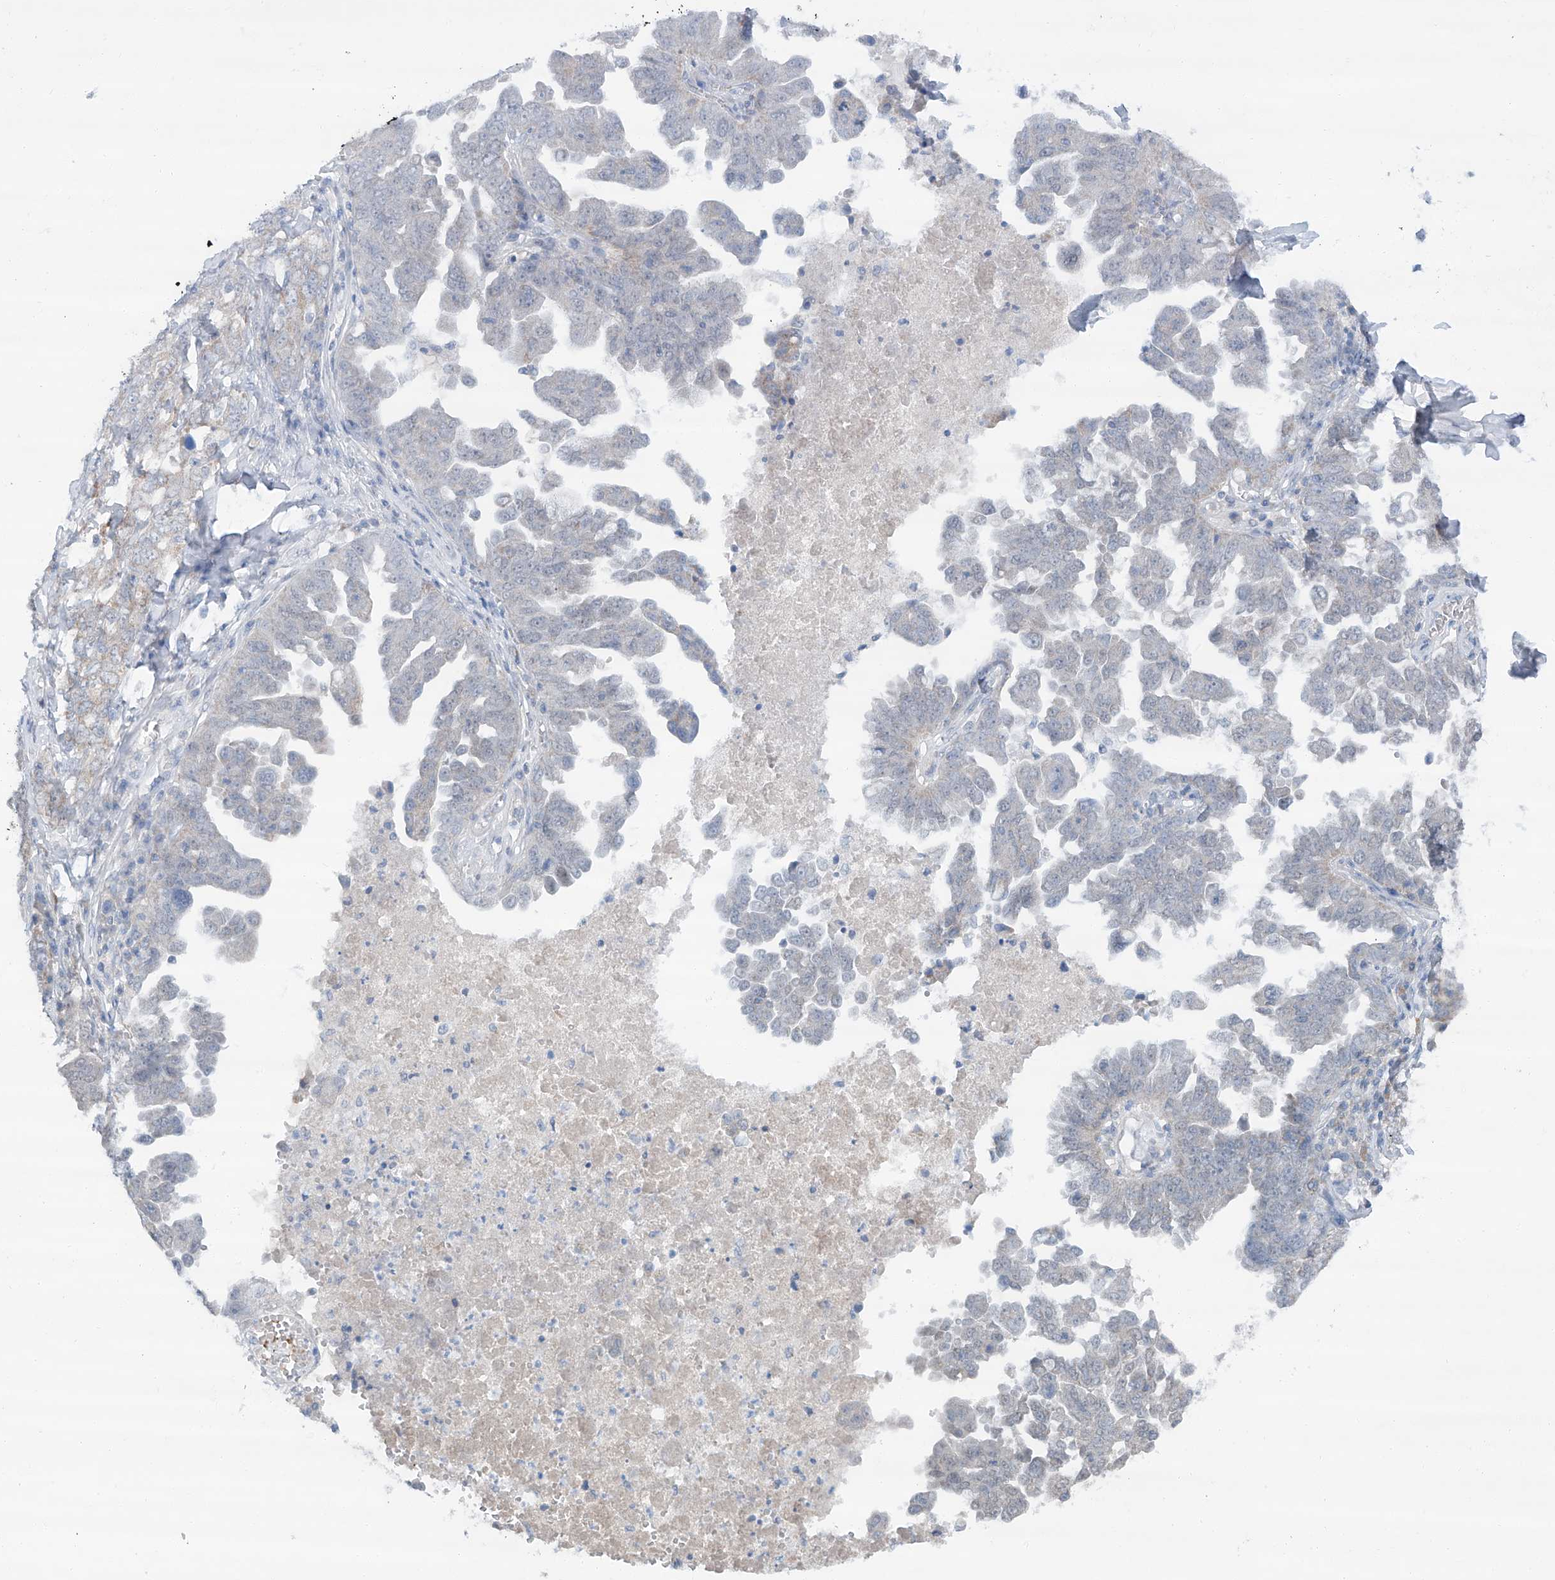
{"staining": {"intensity": "negative", "quantity": "none", "location": "none"}, "tissue": "ovarian cancer", "cell_type": "Tumor cells", "image_type": "cancer", "snomed": [{"axis": "morphology", "description": "Carcinoma, endometroid"}, {"axis": "topography", "description": "Ovary"}], "caption": "A micrograph of human ovarian cancer is negative for staining in tumor cells.", "gene": "SIX4", "patient": {"sex": "female", "age": 62}}